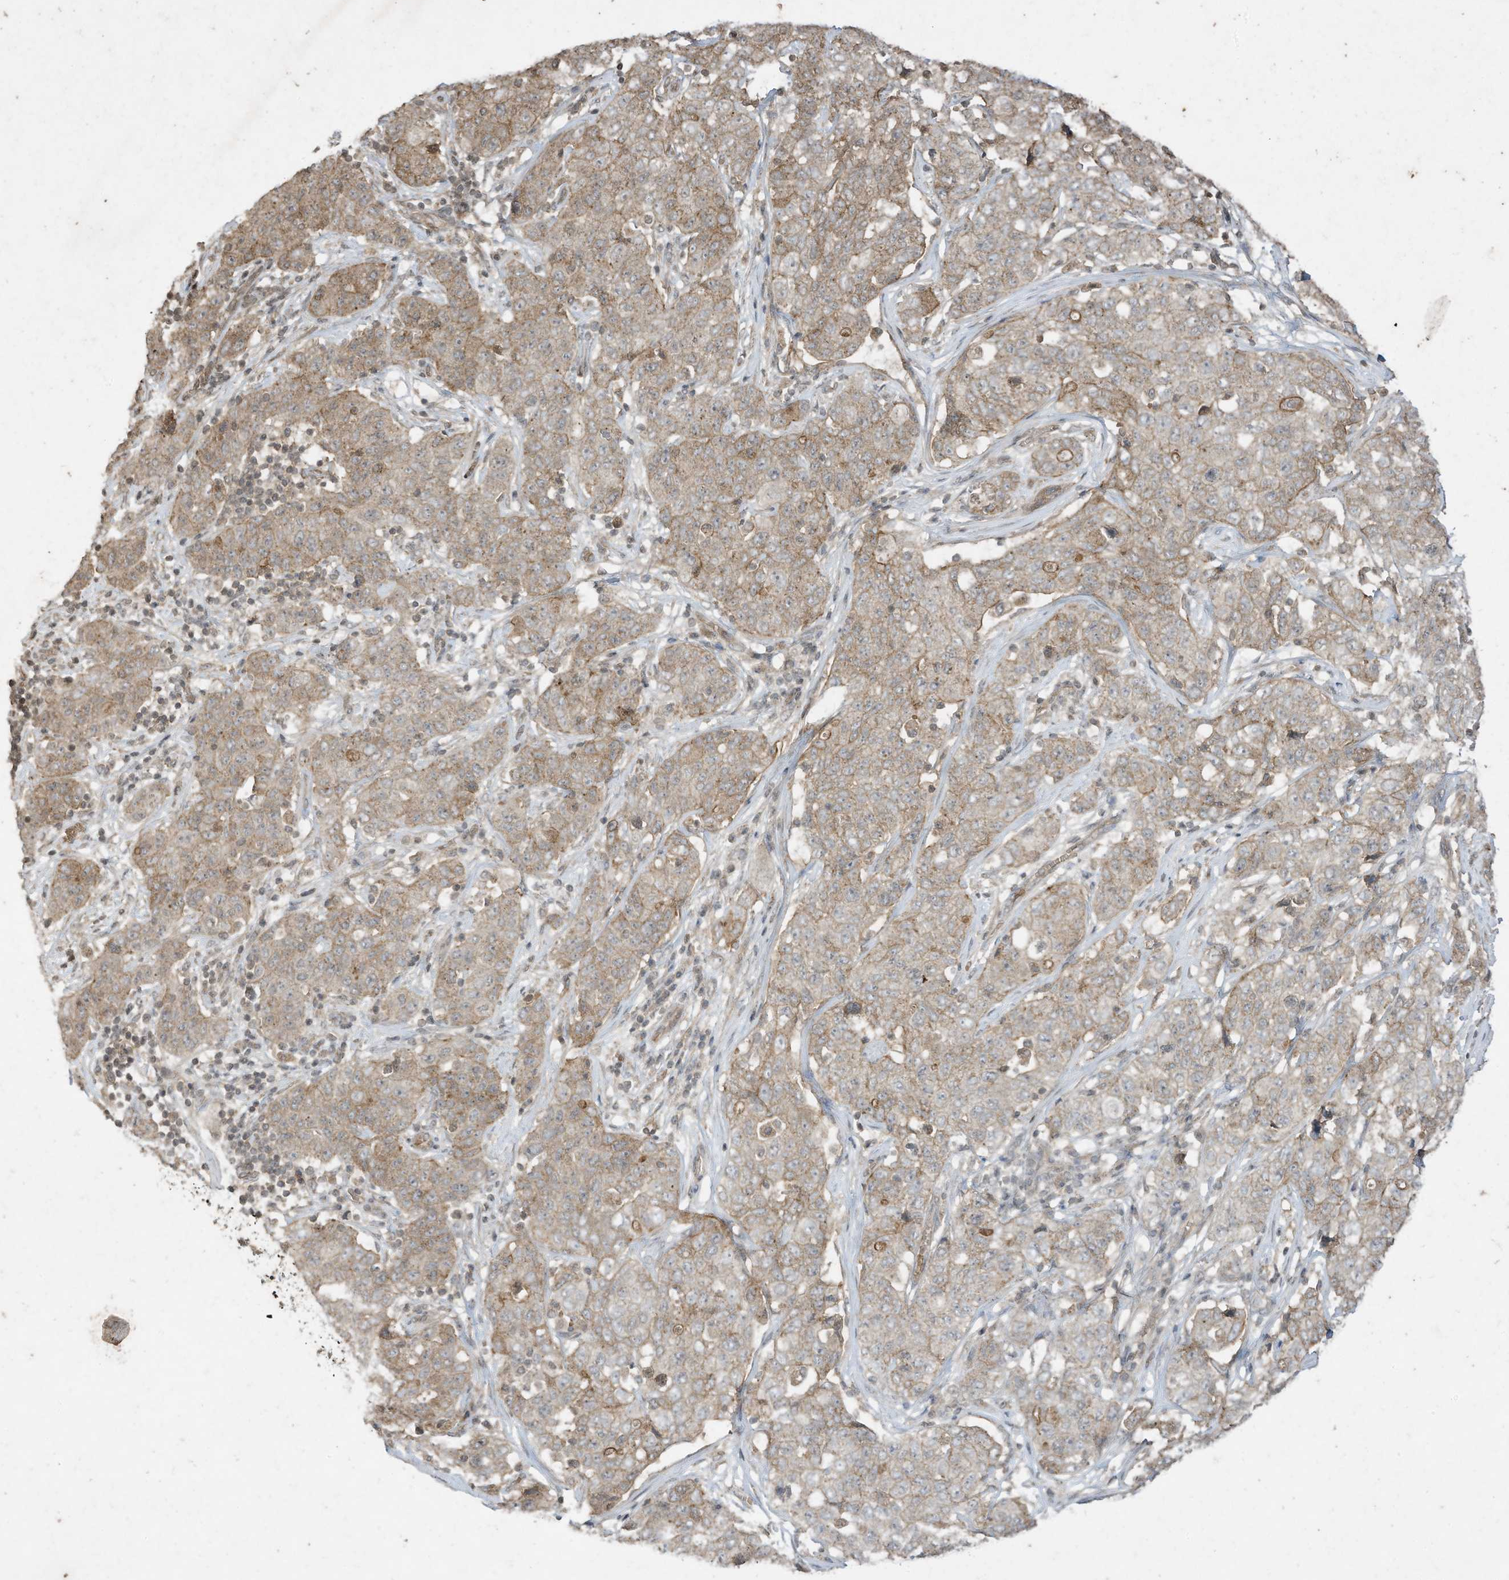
{"staining": {"intensity": "moderate", "quantity": "25%-75%", "location": "cytoplasmic/membranous"}, "tissue": "stomach cancer", "cell_type": "Tumor cells", "image_type": "cancer", "snomed": [{"axis": "morphology", "description": "Normal tissue, NOS"}, {"axis": "morphology", "description": "Adenocarcinoma, NOS"}, {"axis": "topography", "description": "Lymph node"}, {"axis": "topography", "description": "Stomach"}], "caption": "There is medium levels of moderate cytoplasmic/membranous staining in tumor cells of stomach adenocarcinoma, as demonstrated by immunohistochemical staining (brown color).", "gene": "MATN2", "patient": {"sex": "male", "age": 48}}